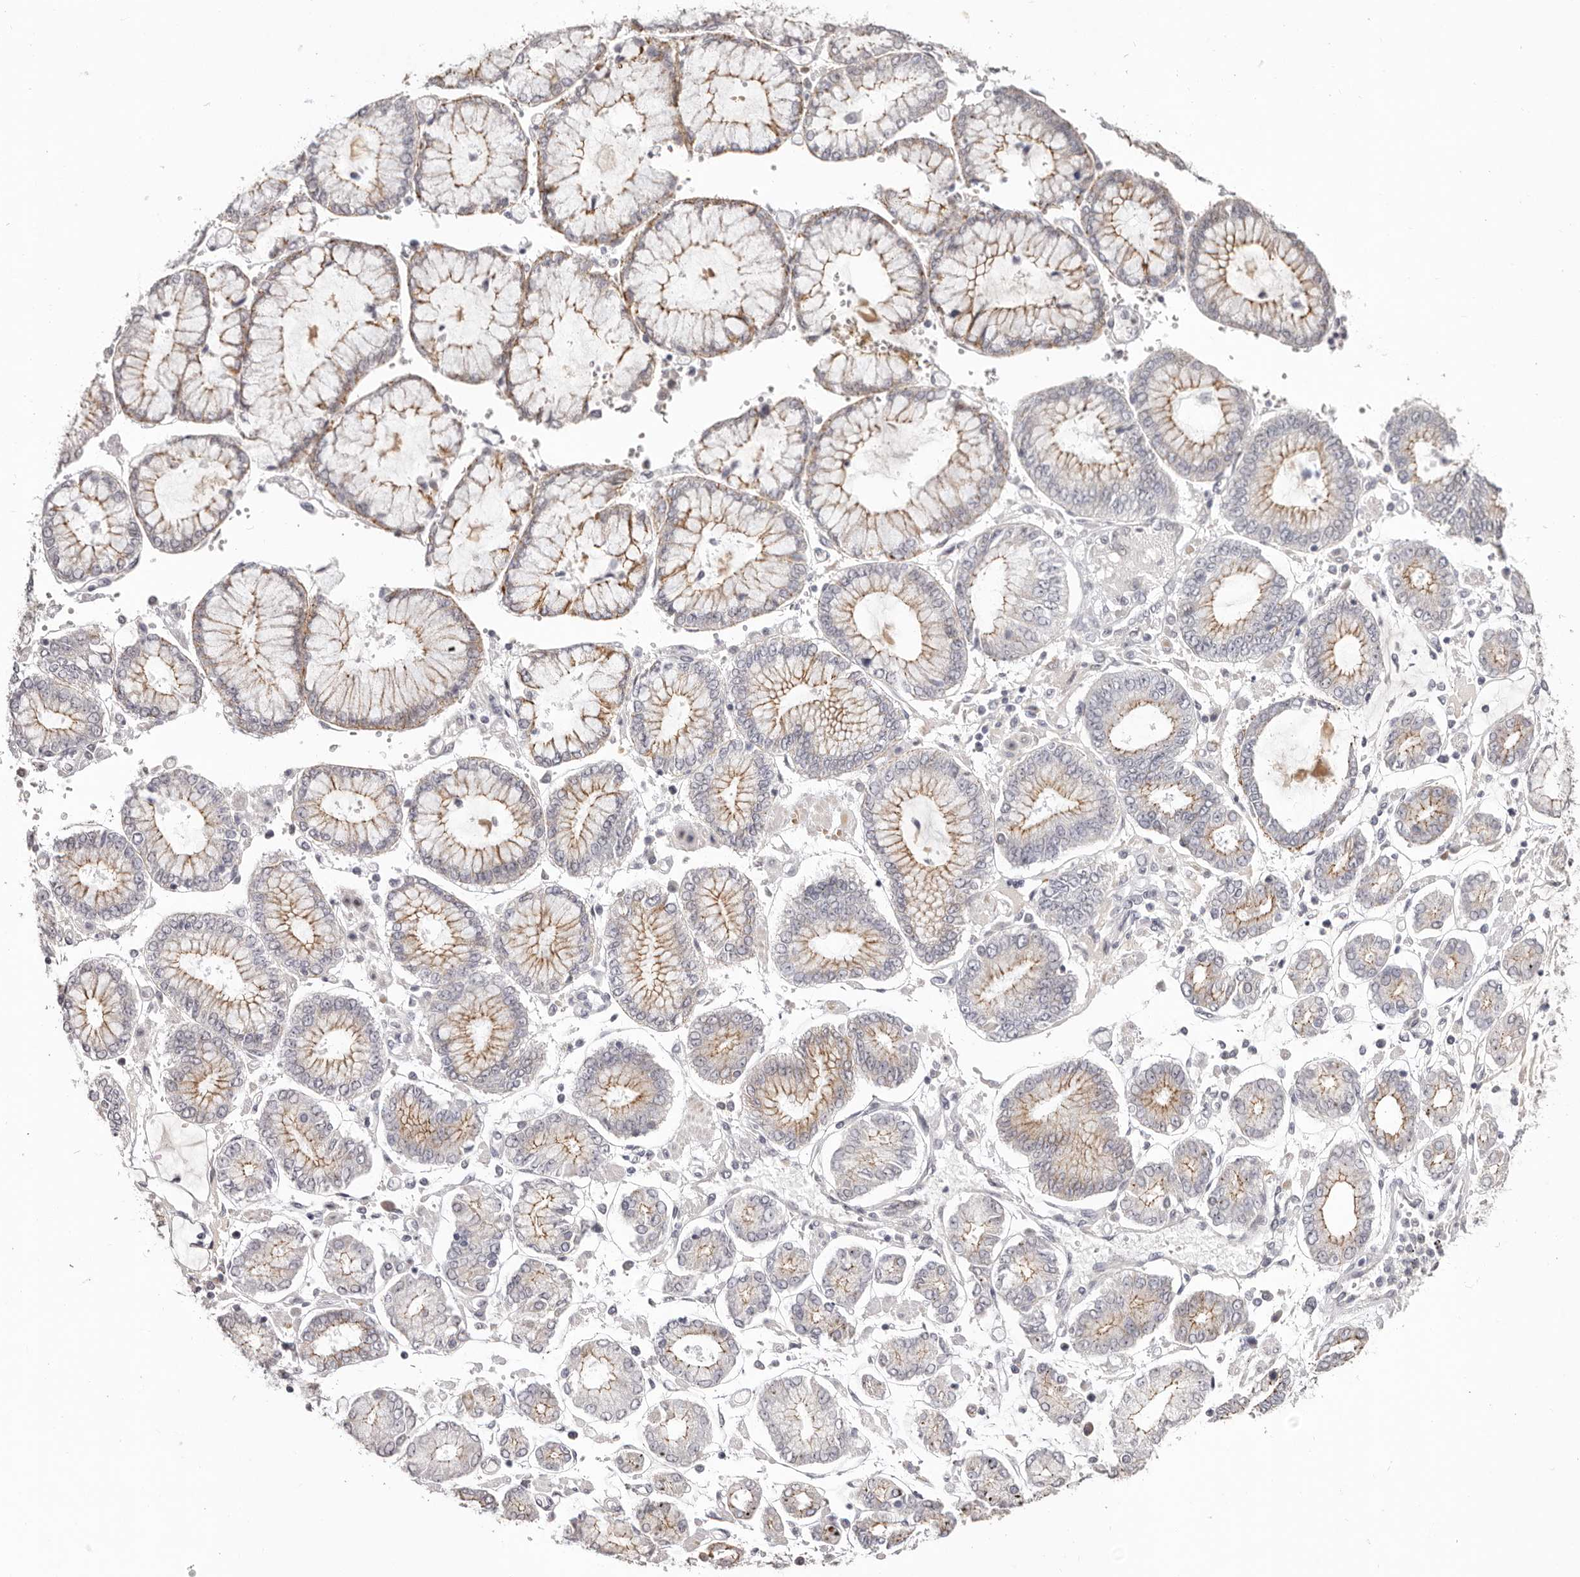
{"staining": {"intensity": "moderate", "quantity": ">75%", "location": "cytoplasmic/membranous"}, "tissue": "stomach cancer", "cell_type": "Tumor cells", "image_type": "cancer", "snomed": [{"axis": "morphology", "description": "Adenocarcinoma, NOS"}, {"axis": "topography", "description": "Stomach"}], "caption": "The immunohistochemical stain shows moderate cytoplasmic/membranous positivity in tumor cells of stomach adenocarcinoma tissue. (DAB IHC, brown staining for protein, blue staining for nuclei).", "gene": "PCDHB6", "patient": {"sex": "male", "age": 76}}